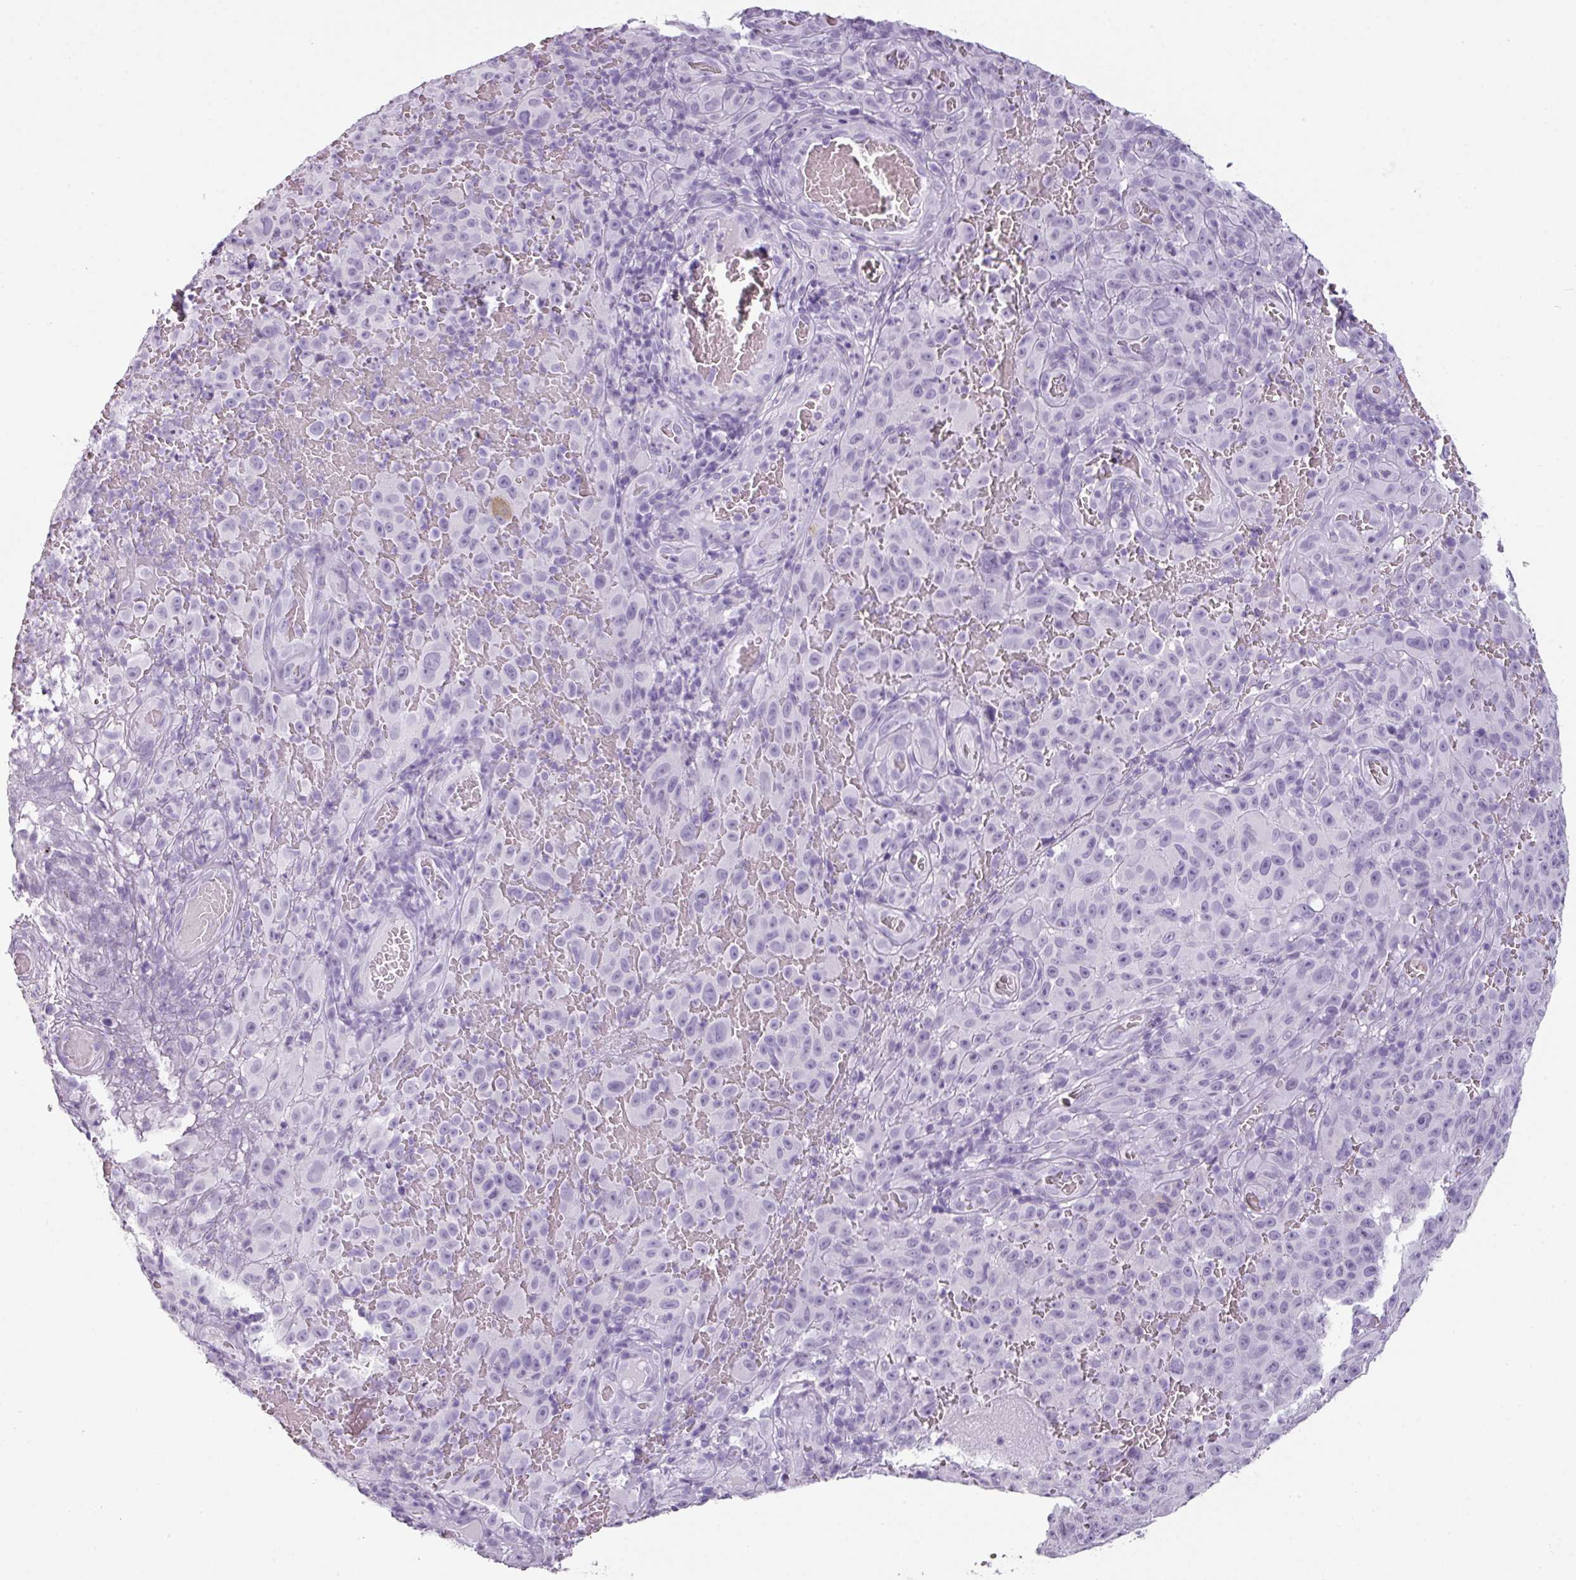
{"staining": {"intensity": "negative", "quantity": "none", "location": "none"}, "tissue": "melanoma", "cell_type": "Tumor cells", "image_type": "cancer", "snomed": [{"axis": "morphology", "description": "Malignant melanoma, NOS"}, {"axis": "topography", "description": "Skin"}], "caption": "Immunohistochemical staining of melanoma reveals no significant positivity in tumor cells. (DAB (3,3'-diaminobenzidine) IHC, high magnification).", "gene": "SCT", "patient": {"sex": "female", "age": 82}}